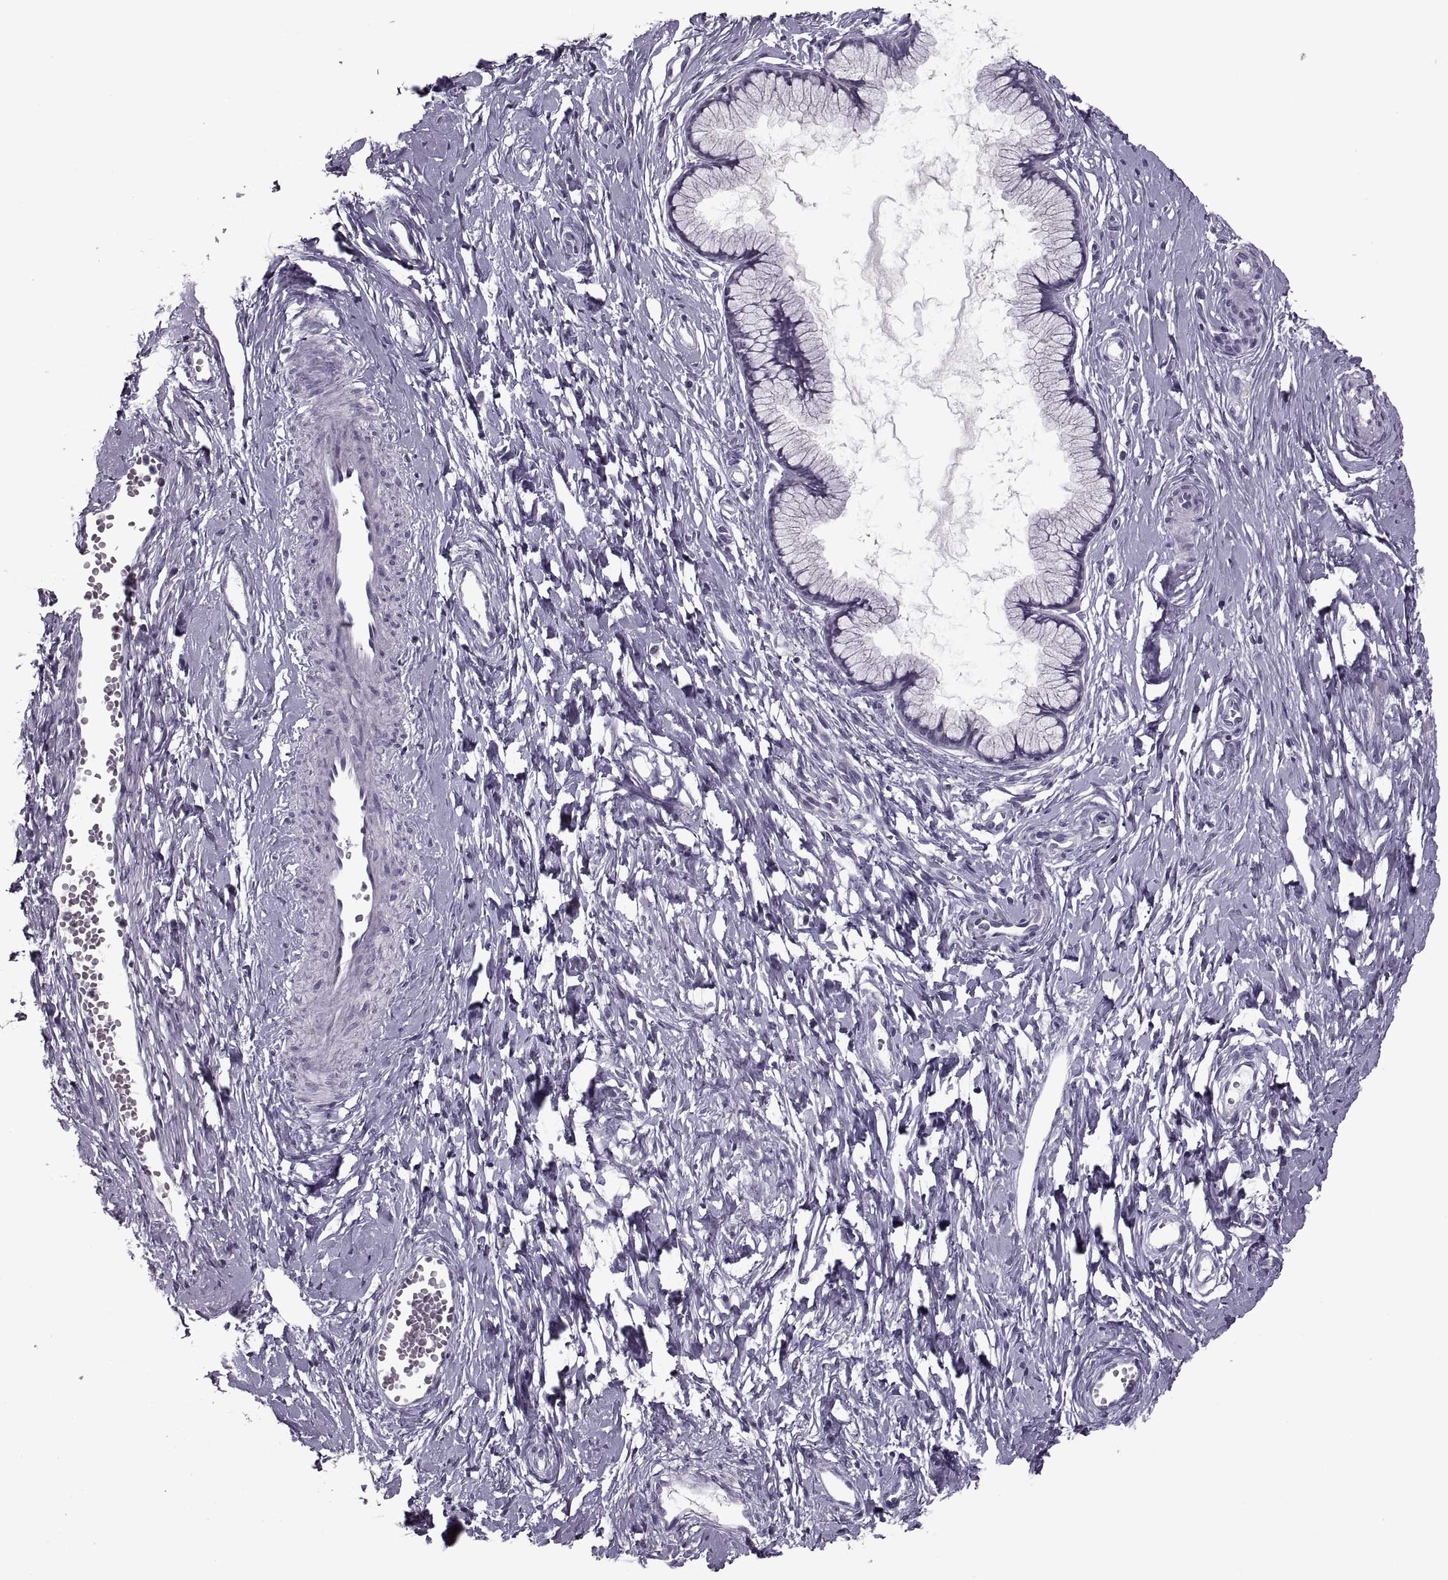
{"staining": {"intensity": "negative", "quantity": "none", "location": "none"}, "tissue": "cervix", "cell_type": "Glandular cells", "image_type": "normal", "snomed": [{"axis": "morphology", "description": "Normal tissue, NOS"}, {"axis": "topography", "description": "Cervix"}], "caption": "High power microscopy micrograph of an immunohistochemistry image of unremarkable cervix, revealing no significant expression in glandular cells.", "gene": "PAGE2B", "patient": {"sex": "female", "age": 40}}